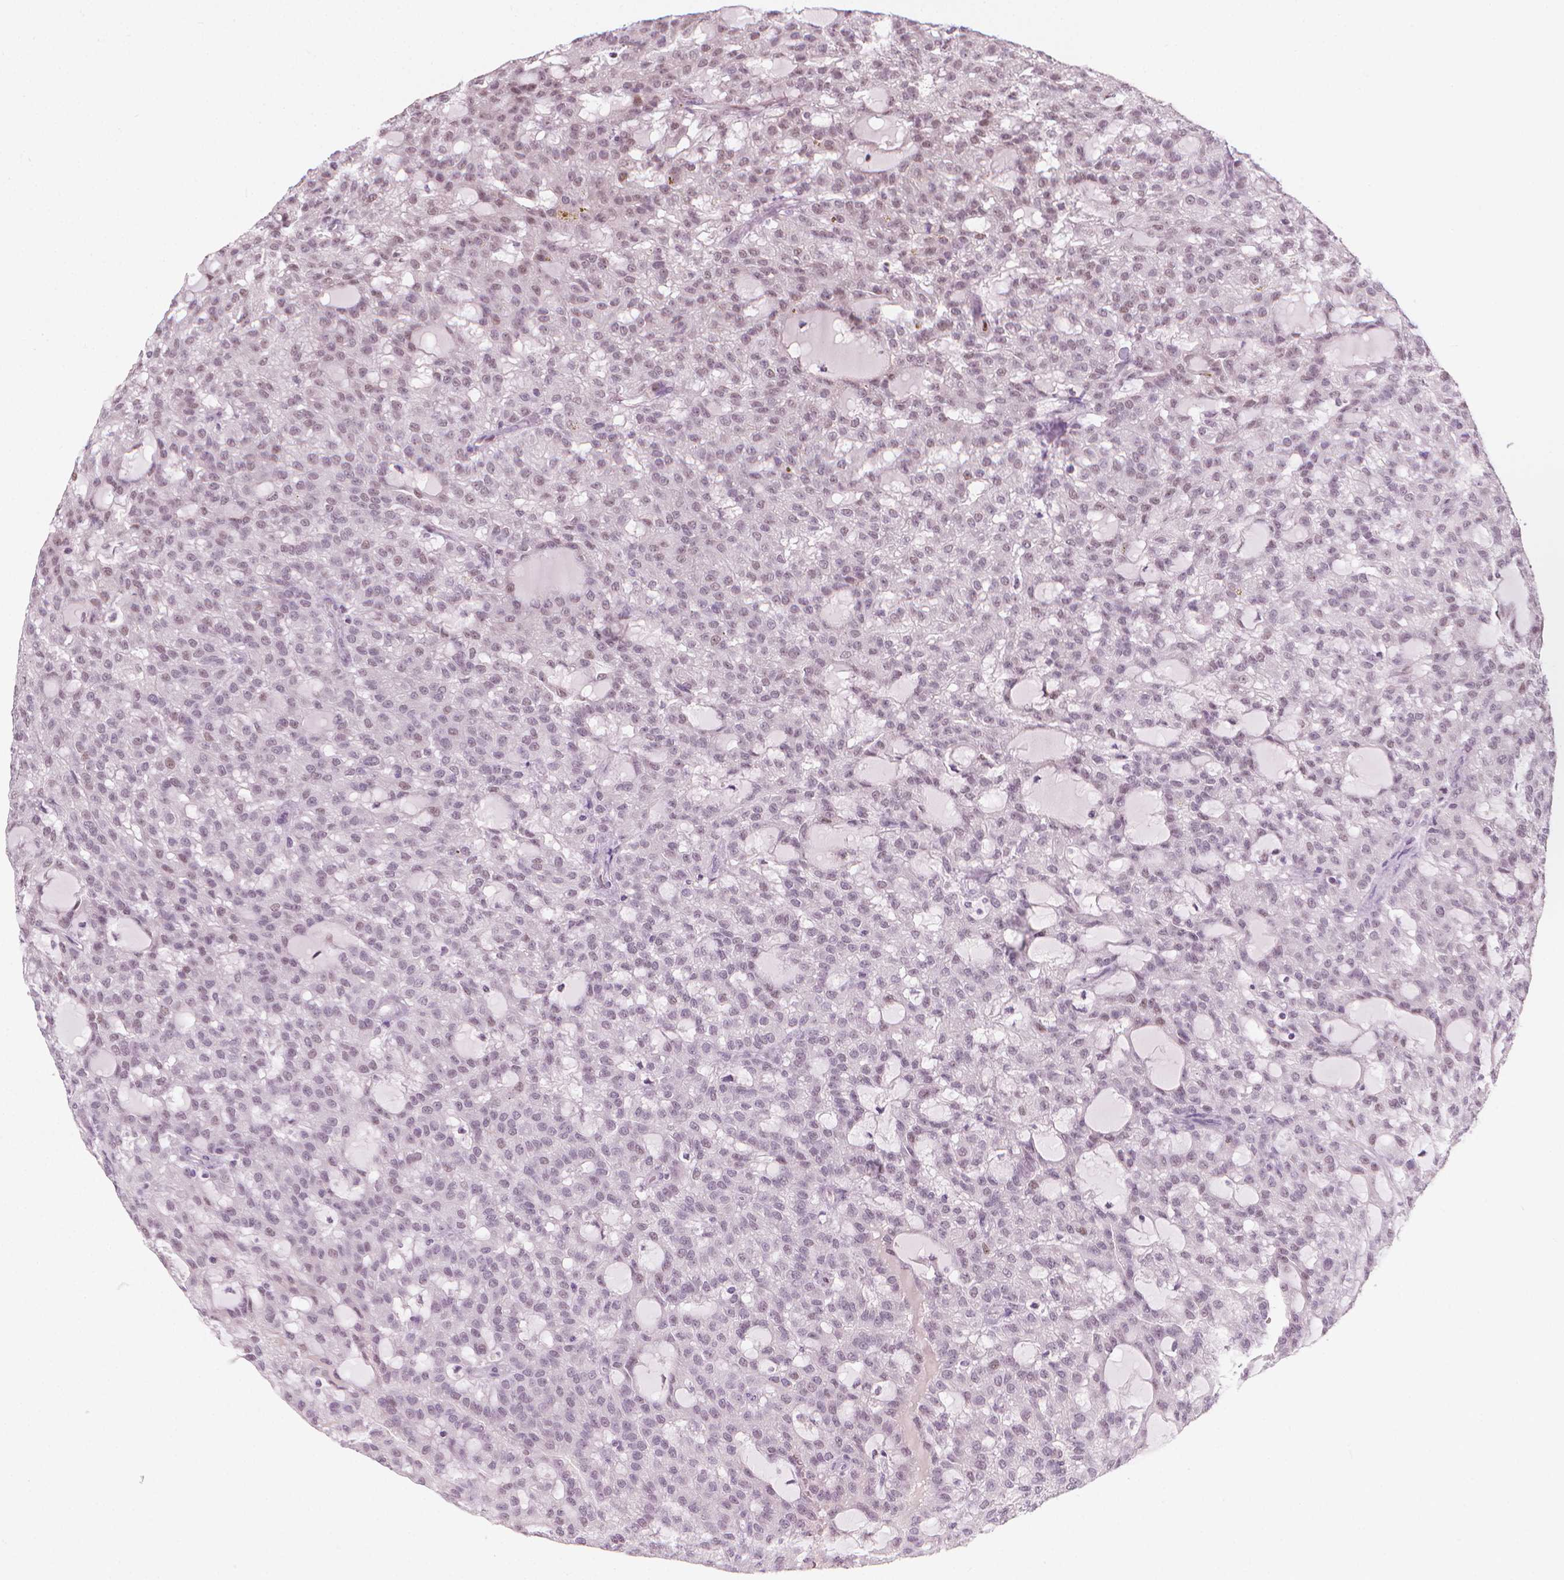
{"staining": {"intensity": "weak", "quantity": "<25%", "location": "nuclear"}, "tissue": "renal cancer", "cell_type": "Tumor cells", "image_type": "cancer", "snomed": [{"axis": "morphology", "description": "Adenocarcinoma, NOS"}, {"axis": "topography", "description": "Kidney"}], "caption": "A high-resolution micrograph shows IHC staining of renal cancer, which exhibits no significant expression in tumor cells.", "gene": "CDKN1C", "patient": {"sex": "male", "age": 63}}